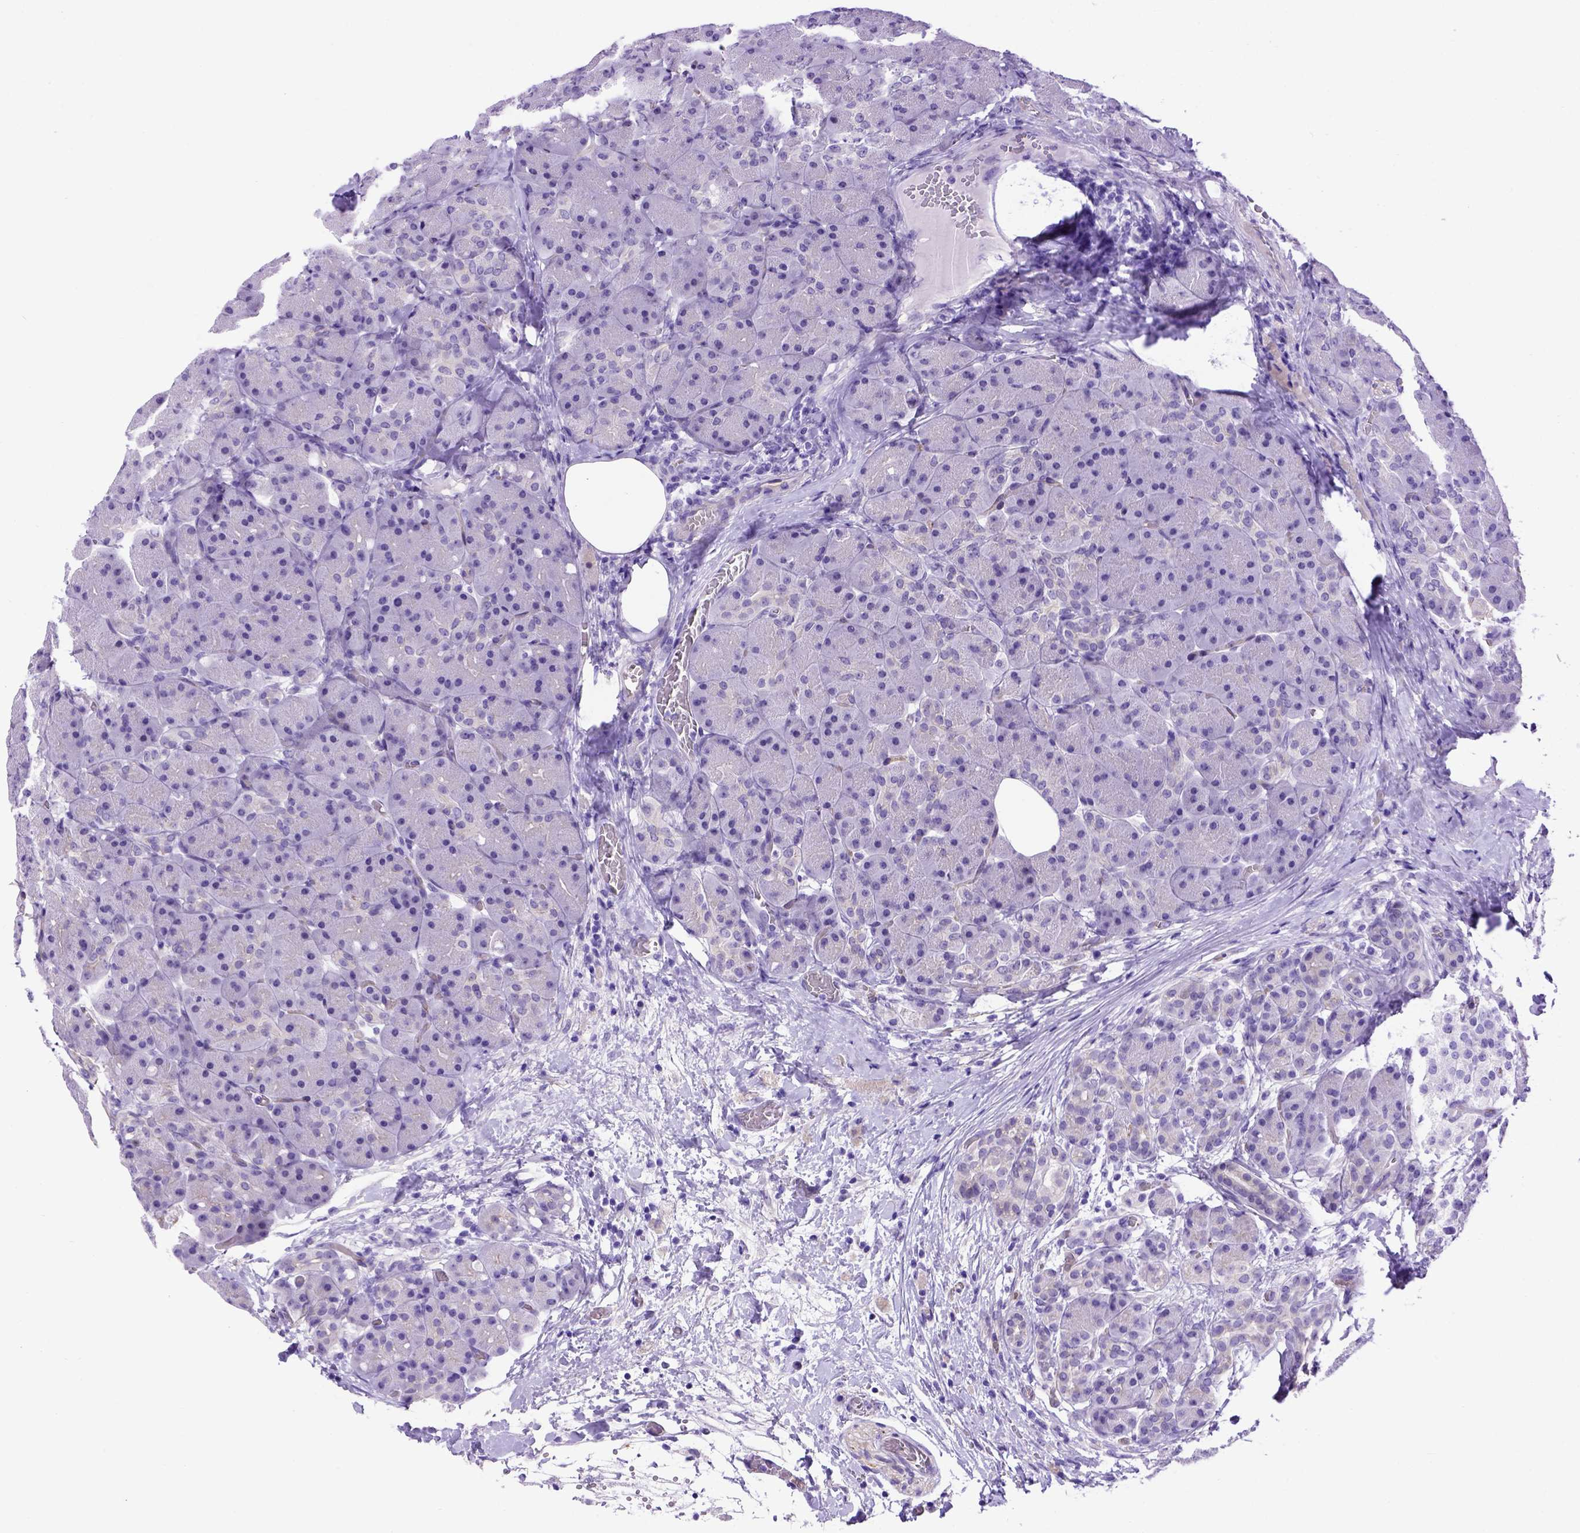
{"staining": {"intensity": "negative", "quantity": "none", "location": "none"}, "tissue": "pancreas", "cell_type": "Exocrine glandular cells", "image_type": "normal", "snomed": [{"axis": "morphology", "description": "Normal tissue, NOS"}, {"axis": "topography", "description": "Pancreas"}], "caption": "An immunohistochemistry photomicrograph of normal pancreas is shown. There is no staining in exocrine glandular cells of pancreas.", "gene": "ADAM12", "patient": {"sex": "male", "age": 55}}